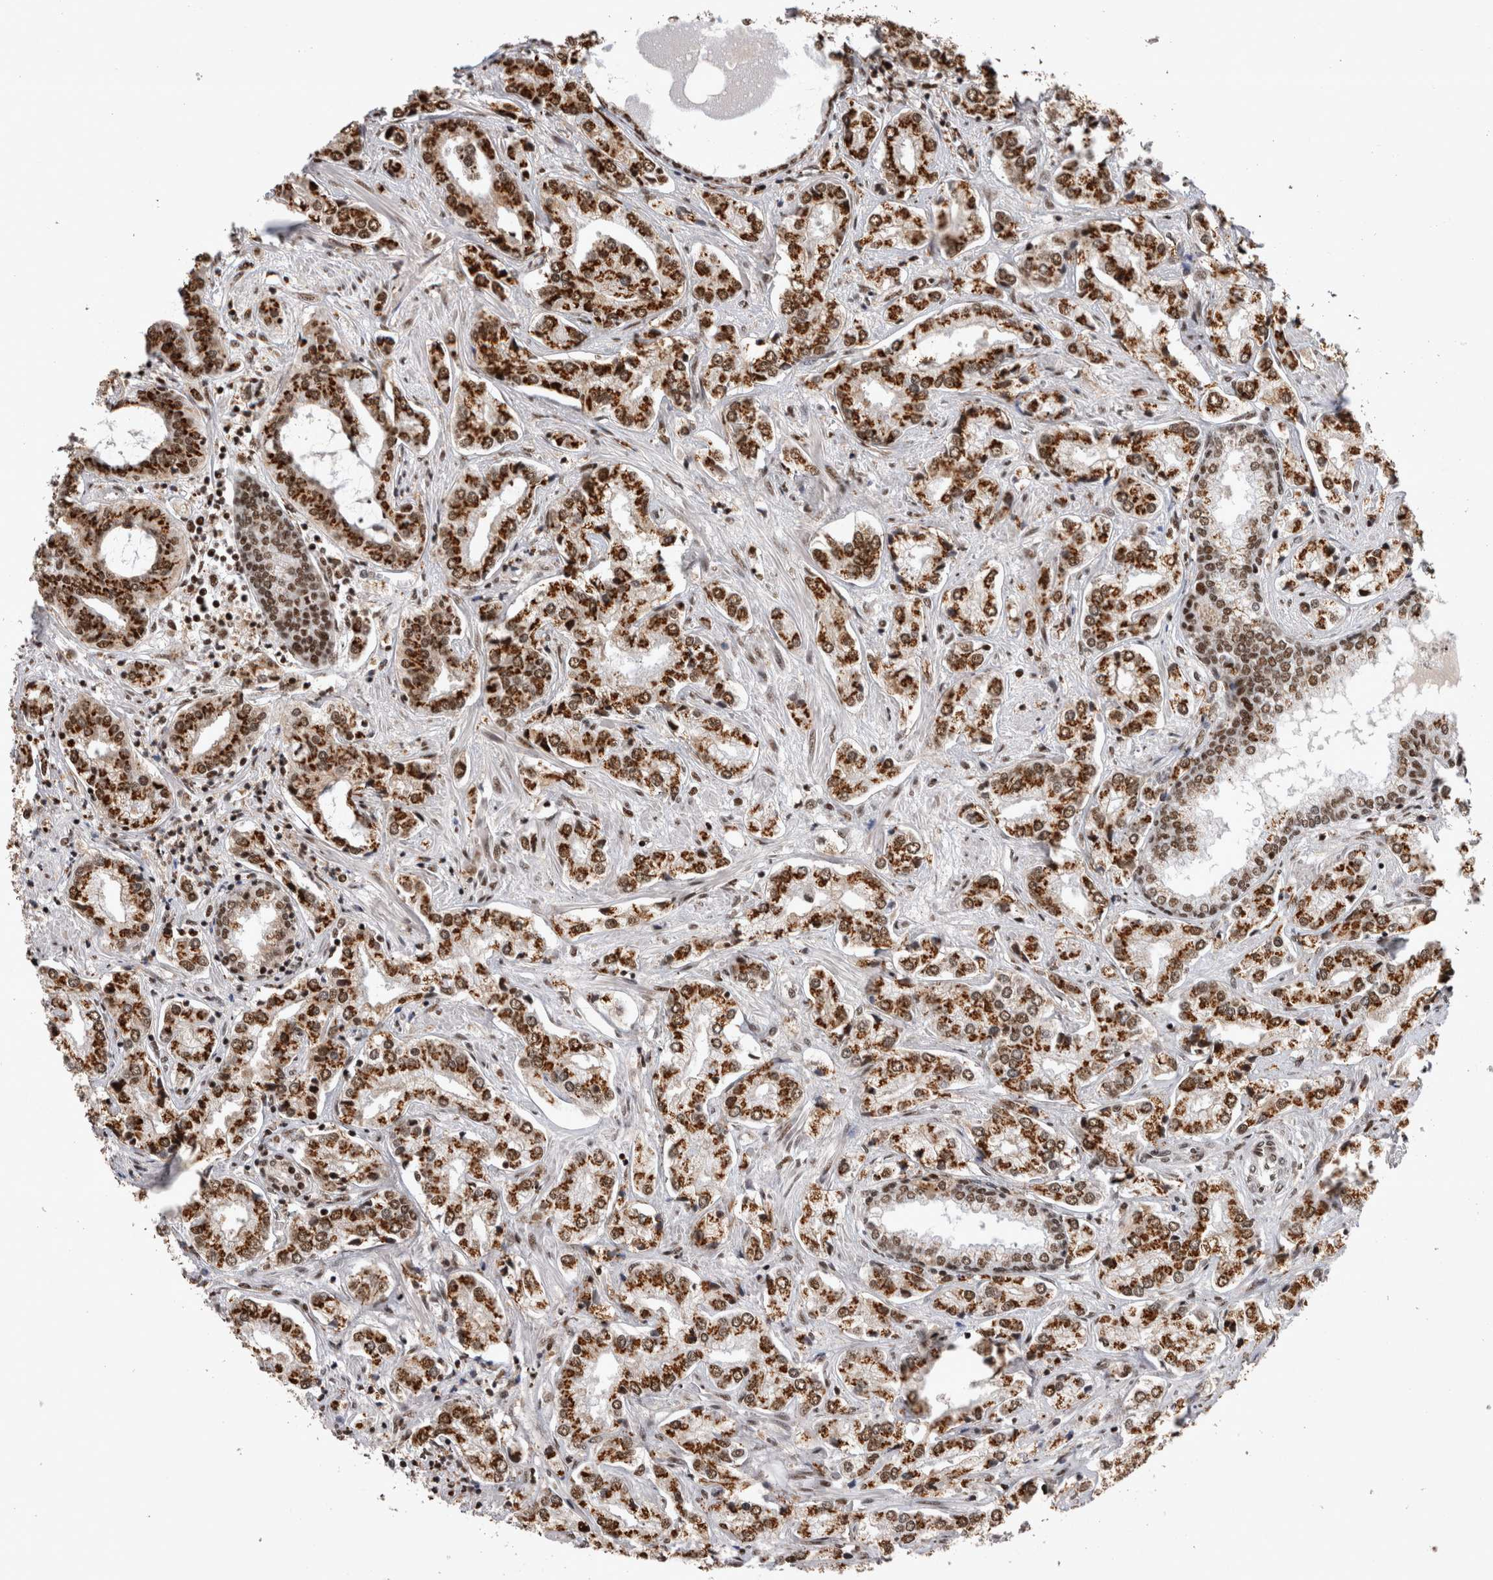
{"staining": {"intensity": "strong", "quantity": ">75%", "location": "cytoplasmic/membranous,nuclear"}, "tissue": "prostate cancer", "cell_type": "Tumor cells", "image_type": "cancer", "snomed": [{"axis": "morphology", "description": "Adenocarcinoma, High grade"}, {"axis": "topography", "description": "Prostate"}], "caption": "IHC (DAB) staining of human adenocarcinoma (high-grade) (prostate) exhibits strong cytoplasmic/membranous and nuclear protein positivity in about >75% of tumor cells.", "gene": "EYA2", "patient": {"sex": "male", "age": 66}}